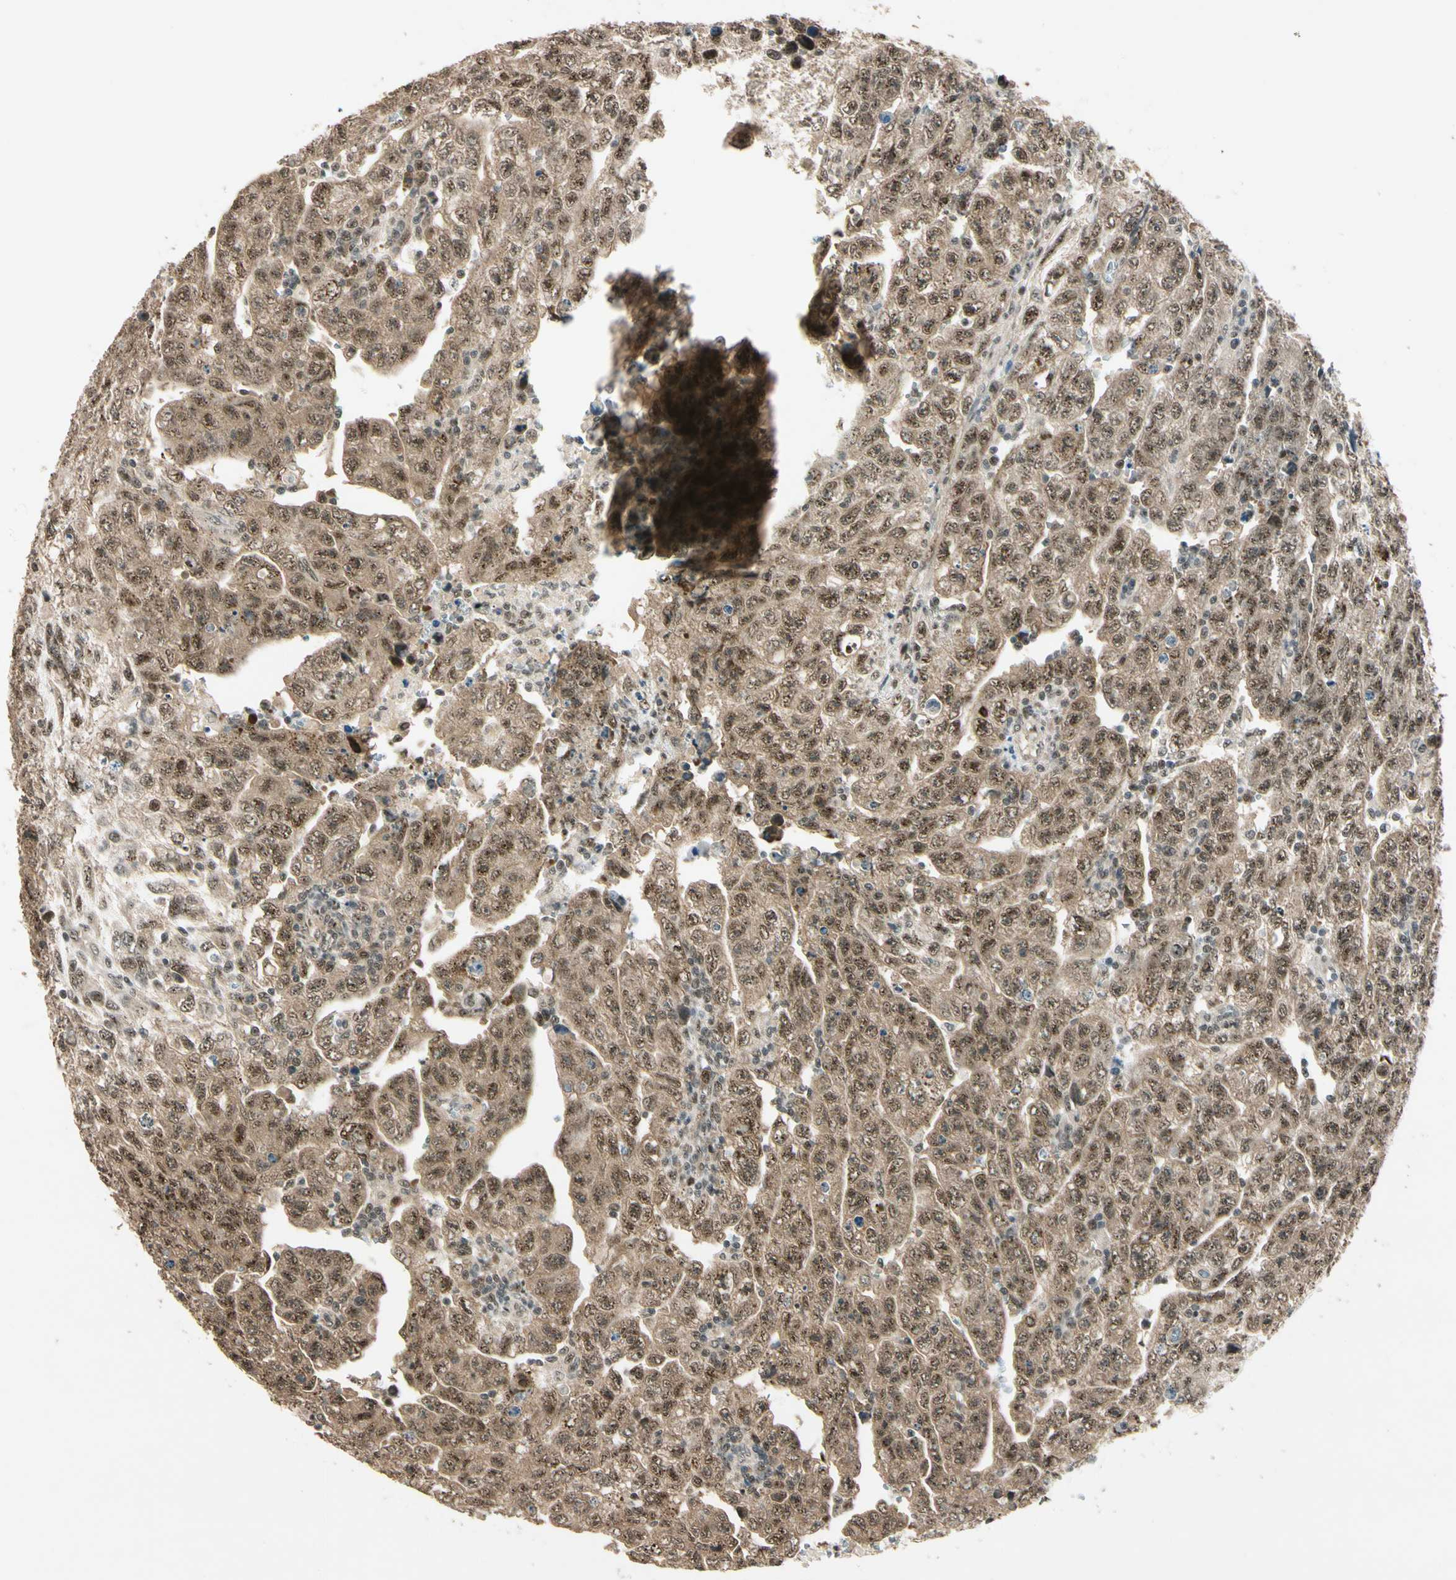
{"staining": {"intensity": "moderate", "quantity": ">75%", "location": "cytoplasmic/membranous,nuclear"}, "tissue": "testis cancer", "cell_type": "Tumor cells", "image_type": "cancer", "snomed": [{"axis": "morphology", "description": "Carcinoma, Embryonal, NOS"}, {"axis": "topography", "description": "Testis"}], "caption": "A high-resolution photomicrograph shows IHC staining of testis cancer (embryonal carcinoma), which displays moderate cytoplasmic/membranous and nuclear staining in about >75% of tumor cells. Nuclei are stained in blue.", "gene": "MCPH1", "patient": {"sex": "male", "age": 28}}